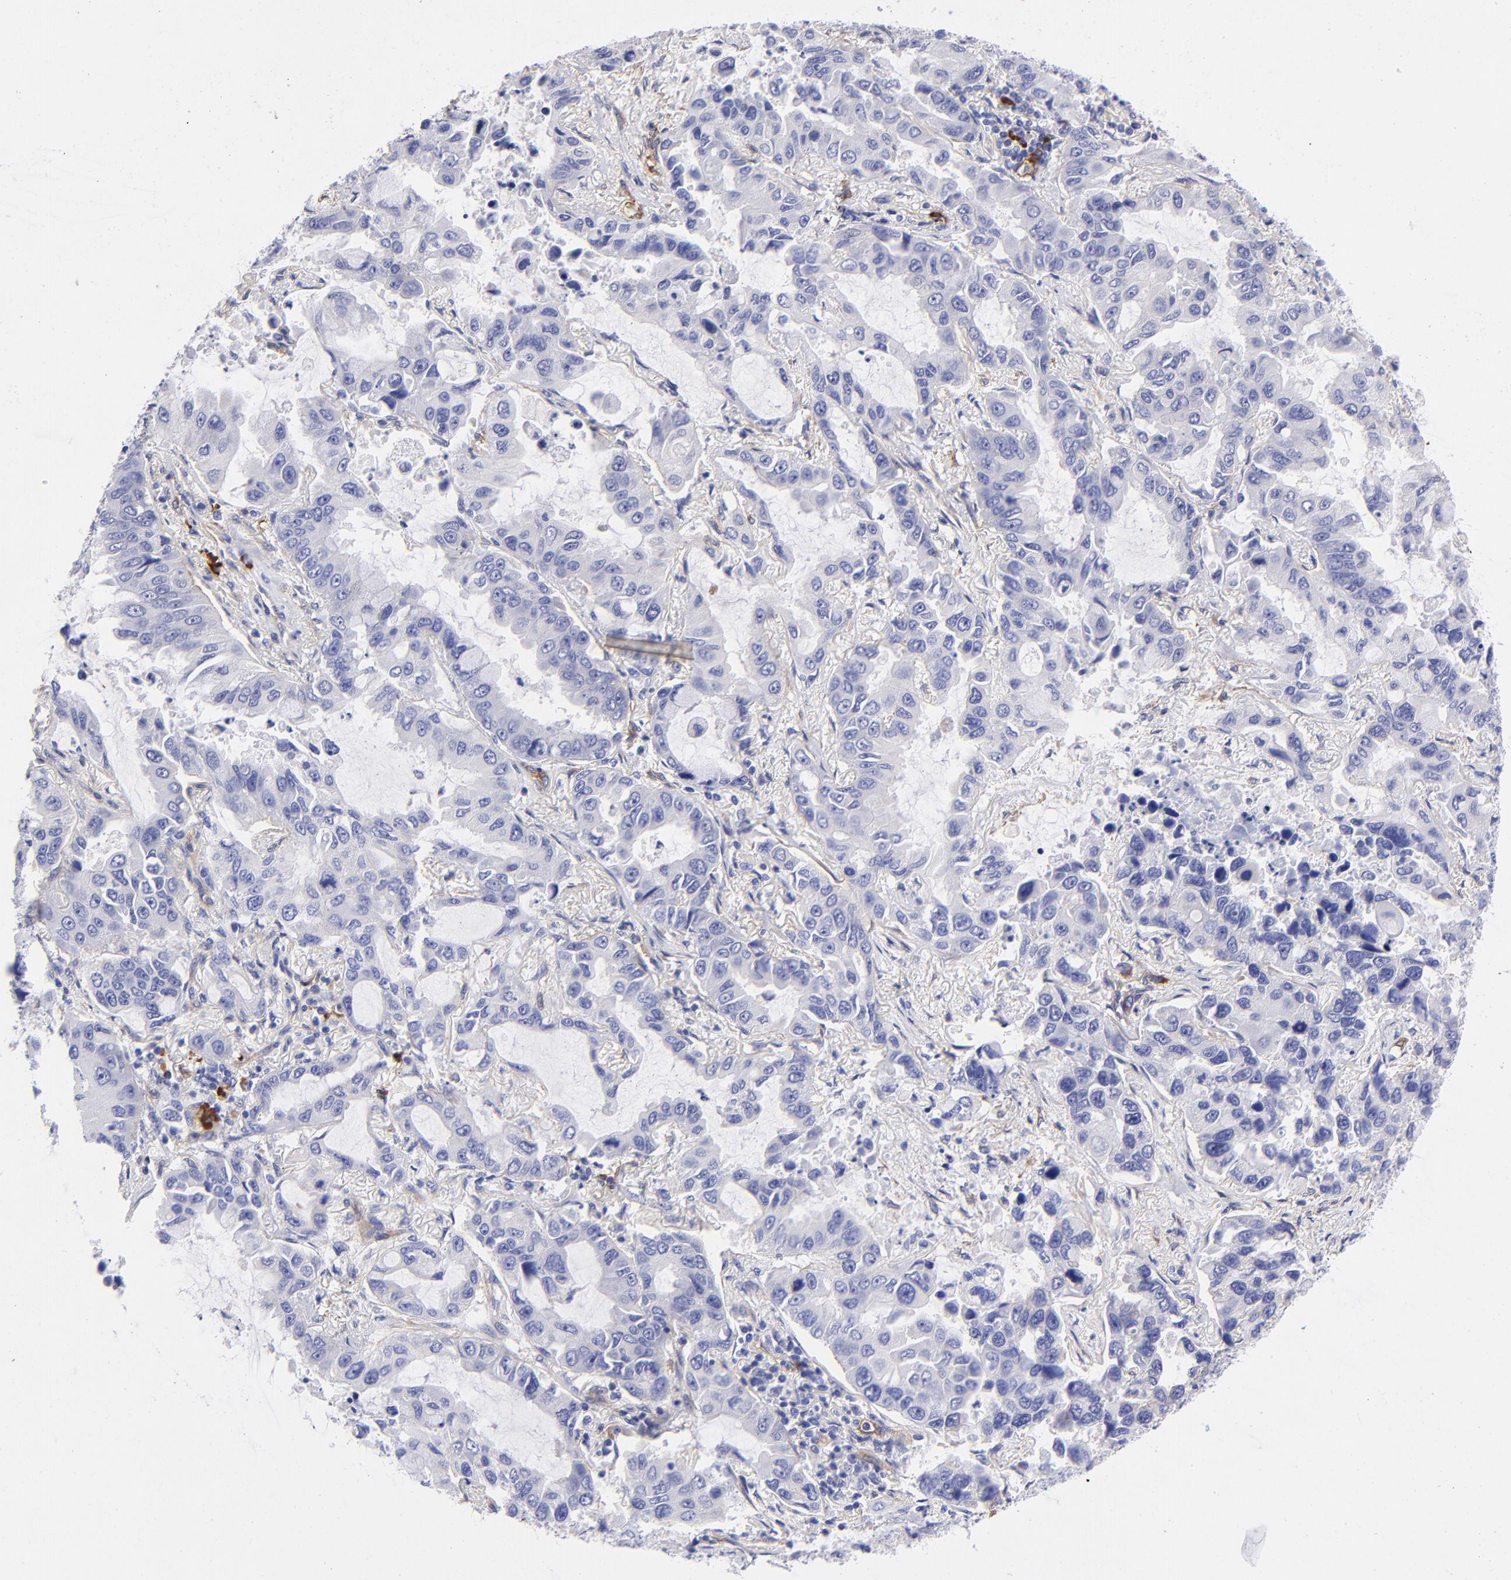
{"staining": {"intensity": "negative", "quantity": "none", "location": "none"}, "tissue": "lung cancer", "cell_type": "Tumor cells", "image_type": "cancer", "snomed": [{"axis": "morphology", "description": "Adenocarcinoma, NOS"}, {"axis": "topography", "description": "Lung"}], "caption": "Immunohistochemistry (IHC) photomicrograph of lung cancer (adenocarcinoma) stained for a protein (brown), which shows no staining in tumor cells.", "gene": "PPFIBP1", "patient": {"sex": "male", "age": 64}}